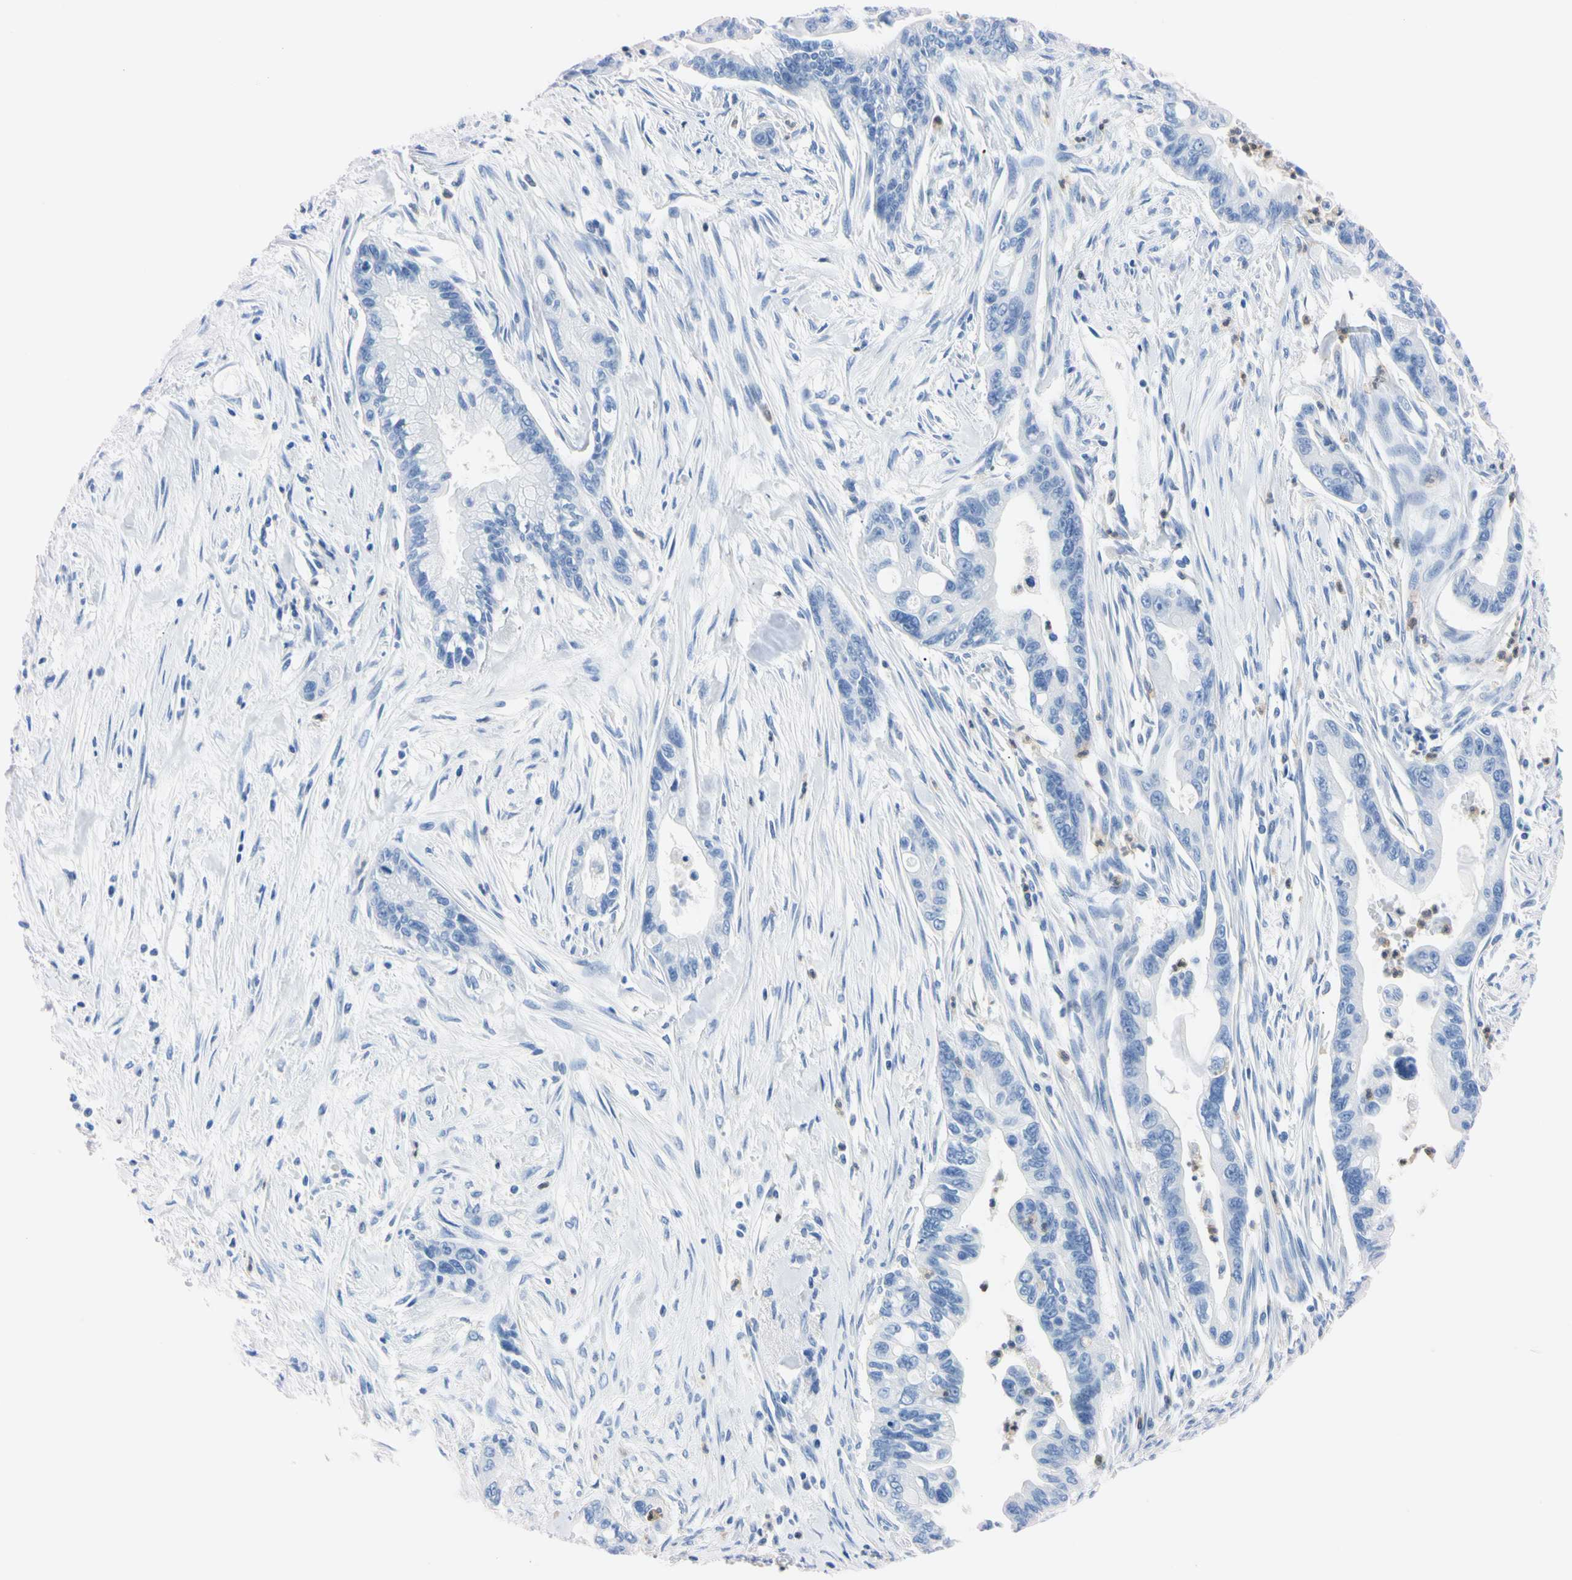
{"staining": {"intensity": "negative", "quantity": "none", "location": "none"}, "tissue": "pancreatic cancer", "cell_type": "Tumor cells", "image_type": "cancer", "snomed": [{"axis": "morphology", "description": "Adenocarcinoma, NOS"}, {"axis": "topography", "description": "Pancreas"}], "caption": "Immunohistochemistry (IHC) of pancreatic adenocarcinoma exhibits no expression in tumor cells.", "gene": "NCF4", "patient": {"sex": "male", "age": 70}}